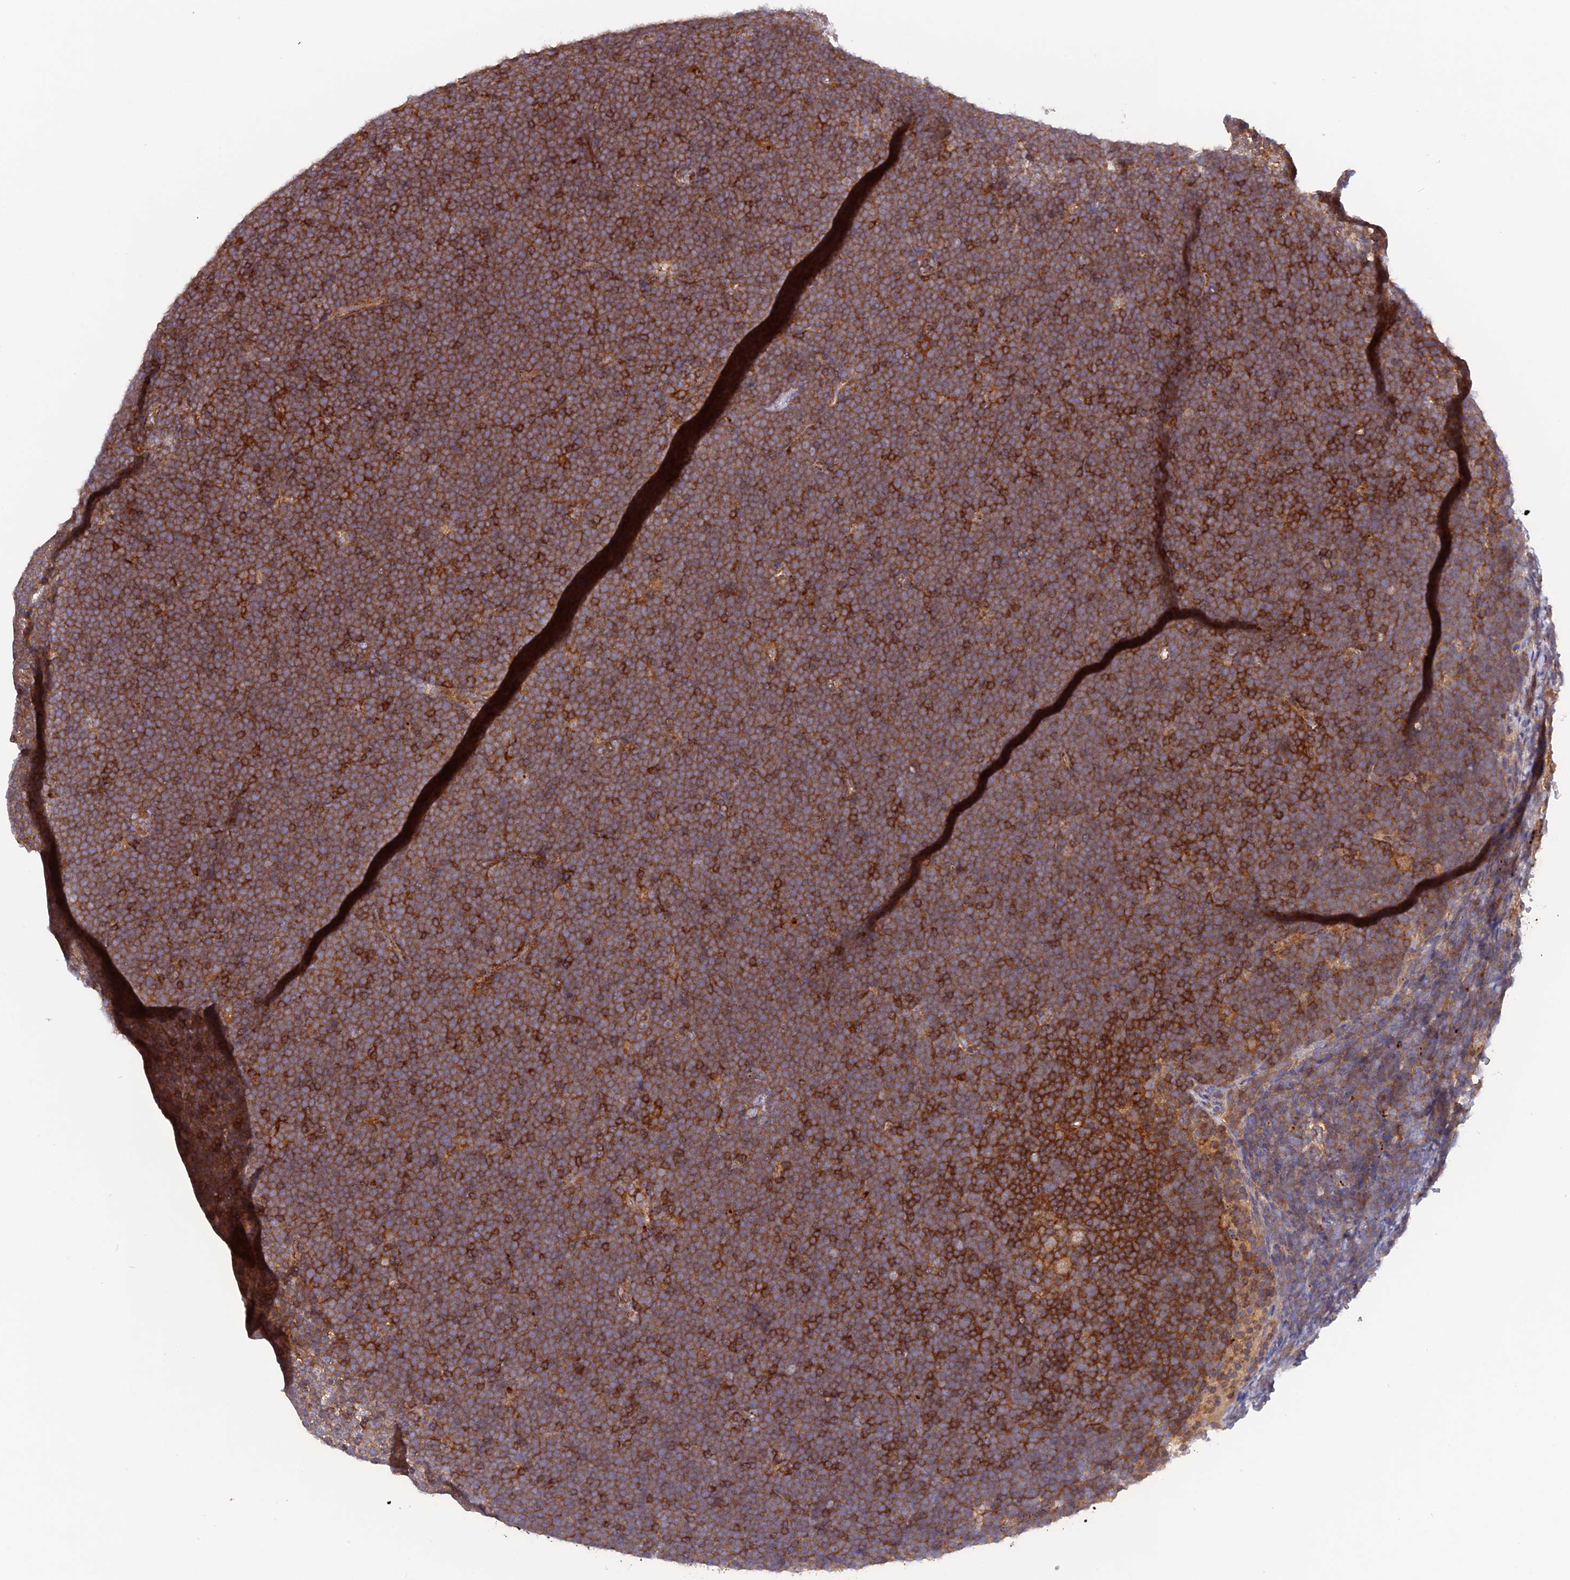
{"staining": {"intensity": "strong", "quantity": ">75%", "location": "cytoplasmic/membranous"}, "tissue": "lymphoma", "cell_type": "Tumor cells", "image_type": "cancer", "snomed": [{"axis": "morphology", "description": "Malignant lymphoma, non-Hodgkin's type, High grade"}, {"axis": "topography", "description": "Lymph node"}], "caption": "Immunohistochemical staining of lymphoma displays high levels of strong cytoplasmic/membranous expression in approximately >75% of tumor cells.", "gene": "CPNE7", "patient": {"sex": "male", "age": 13}}